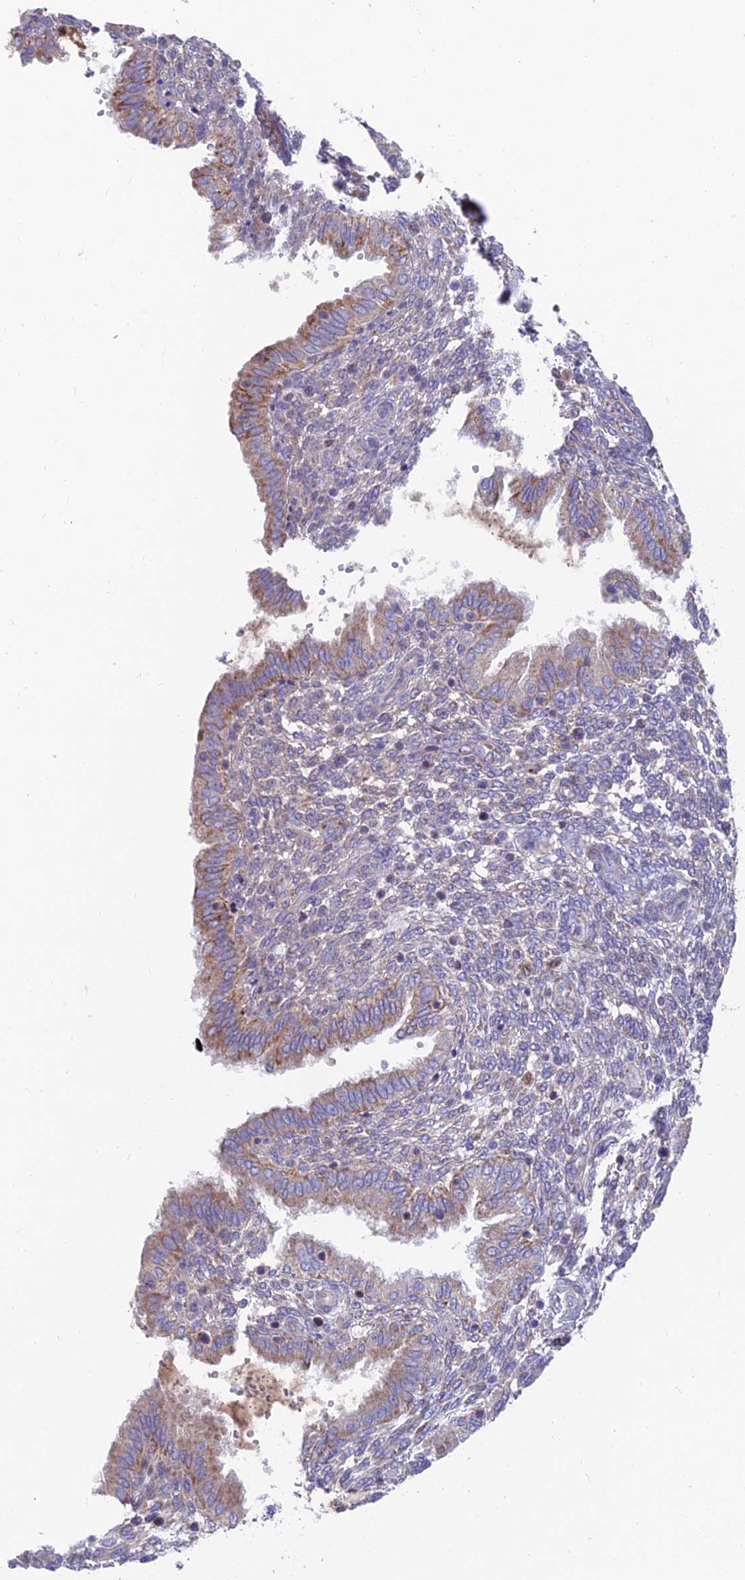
{"staining": {"intensity": "weak", "quantity": "<25%", "location": "cytoplasmic/membranous"}, "tissue": "endometrium", "cell_type": "Cells in endometrial stroma", "image_type": "normal", "snomed": [{"axis": "morphology", "description": "Normal tissue, NOS"}, {"axis": "topography", "description": "Endometrium"}], "caption": "The IHC micrograph has no significant expression in cells in endometrial stroma of endometrium. The staining was performed using DAB to visualize the protein expression in brown, while the nuclei were stained in blue with hematoxylin (Magnification: 20x).", "gene": "TIGD6", "patient": {"sex": "female", "age": 33}}